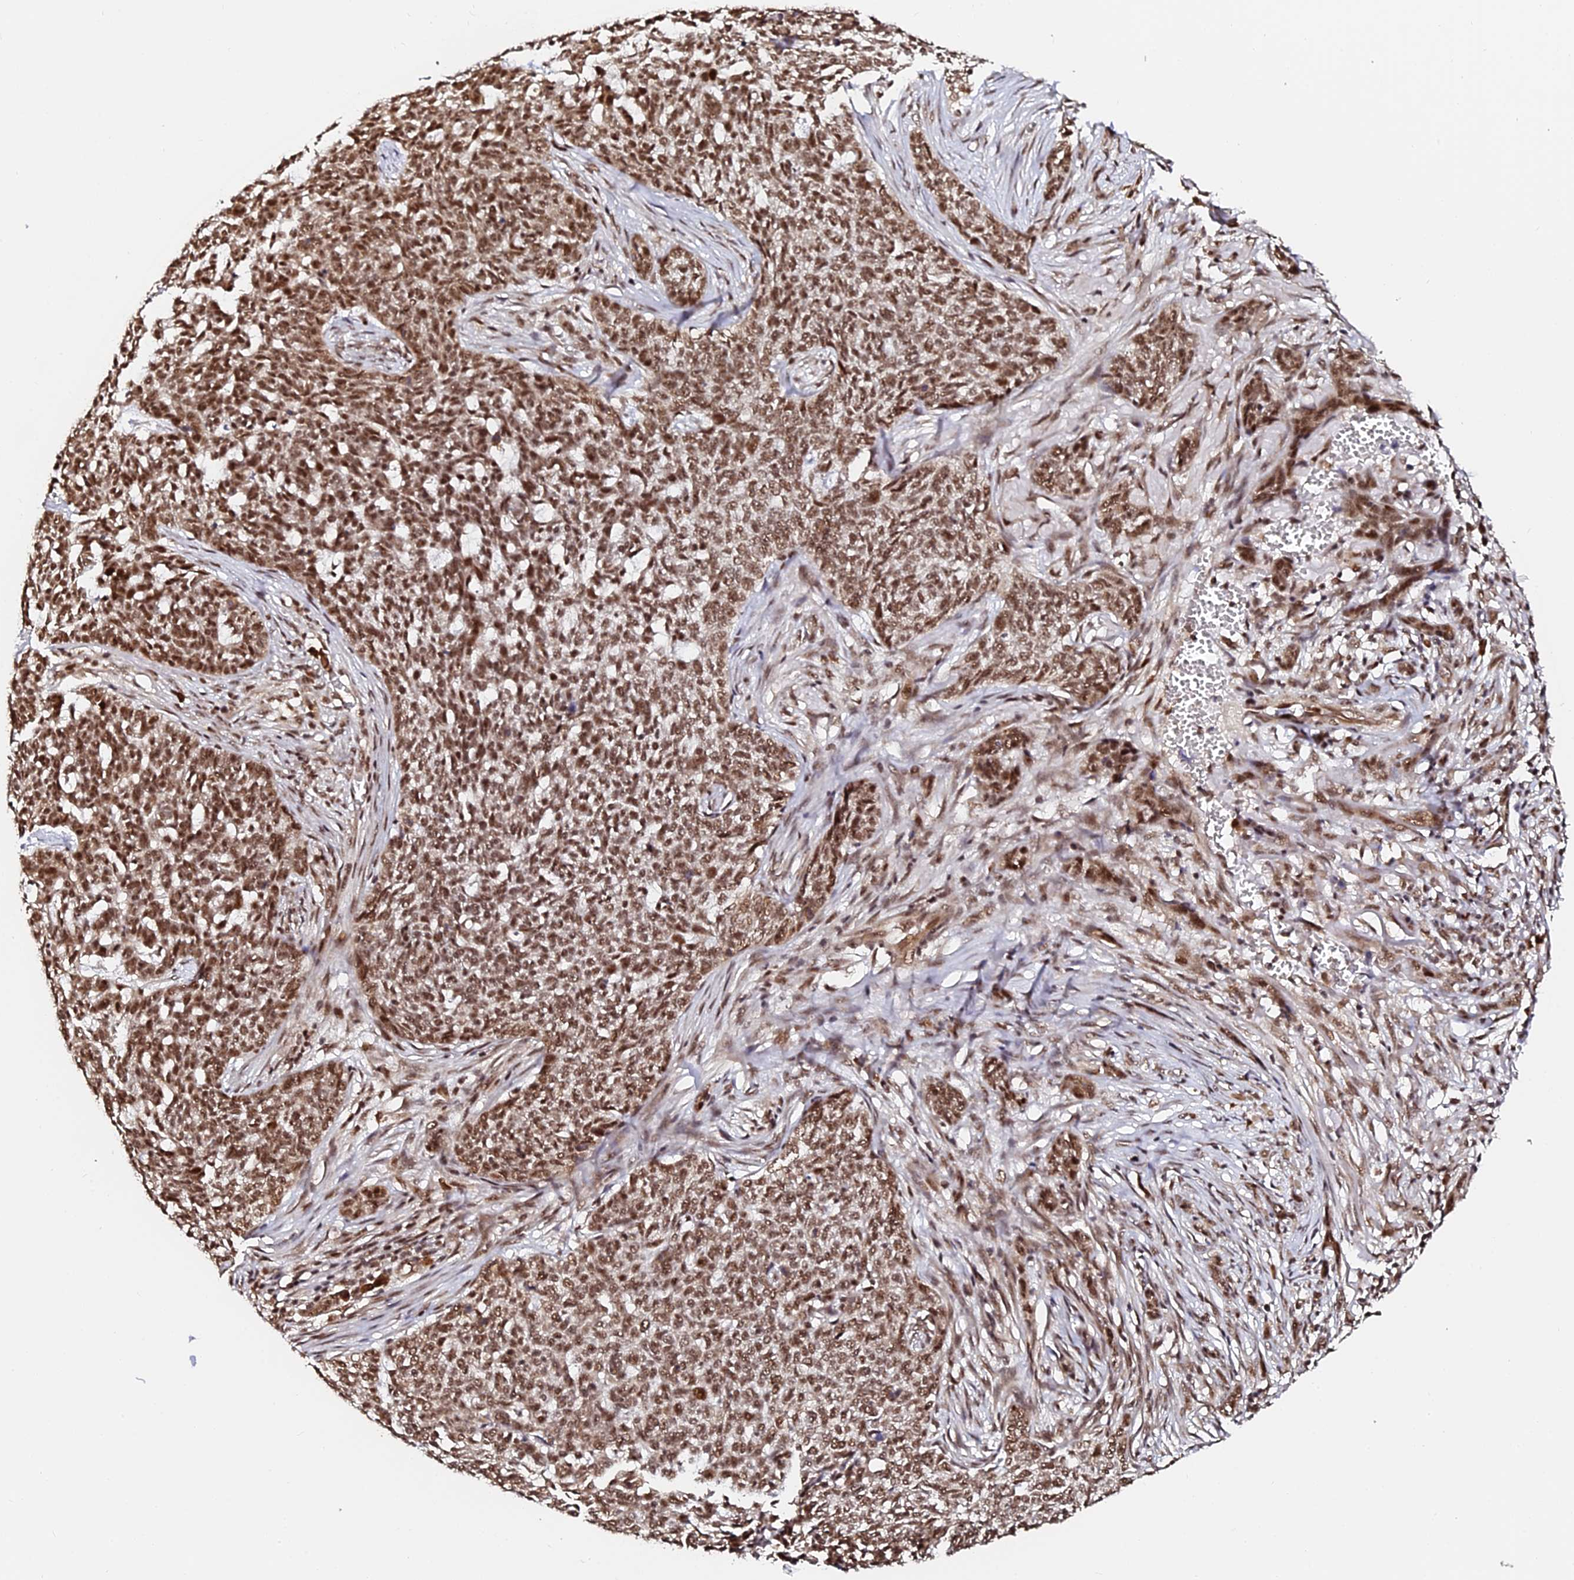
{"staining": {"intensity": "moderate", "quantity": ">75%", "location": "nuclear"}, "tissue": "skin cancer", "cell_type": "Tumor cells", "image_type": "cancer", "snomed": [{"axis": "morphology", "description": "Basal cell carcinoma"}, {"axis": "topography", "description": "Skin"}], "caption": "Immunohistochemistry of human basal cell carcinoma (skin) demonstrates medium levels of moderate nuclear expression in approximately >75% of tumor cells.", "gene": "MCRS1", "patient": {"sex": "male", "age": 85}}